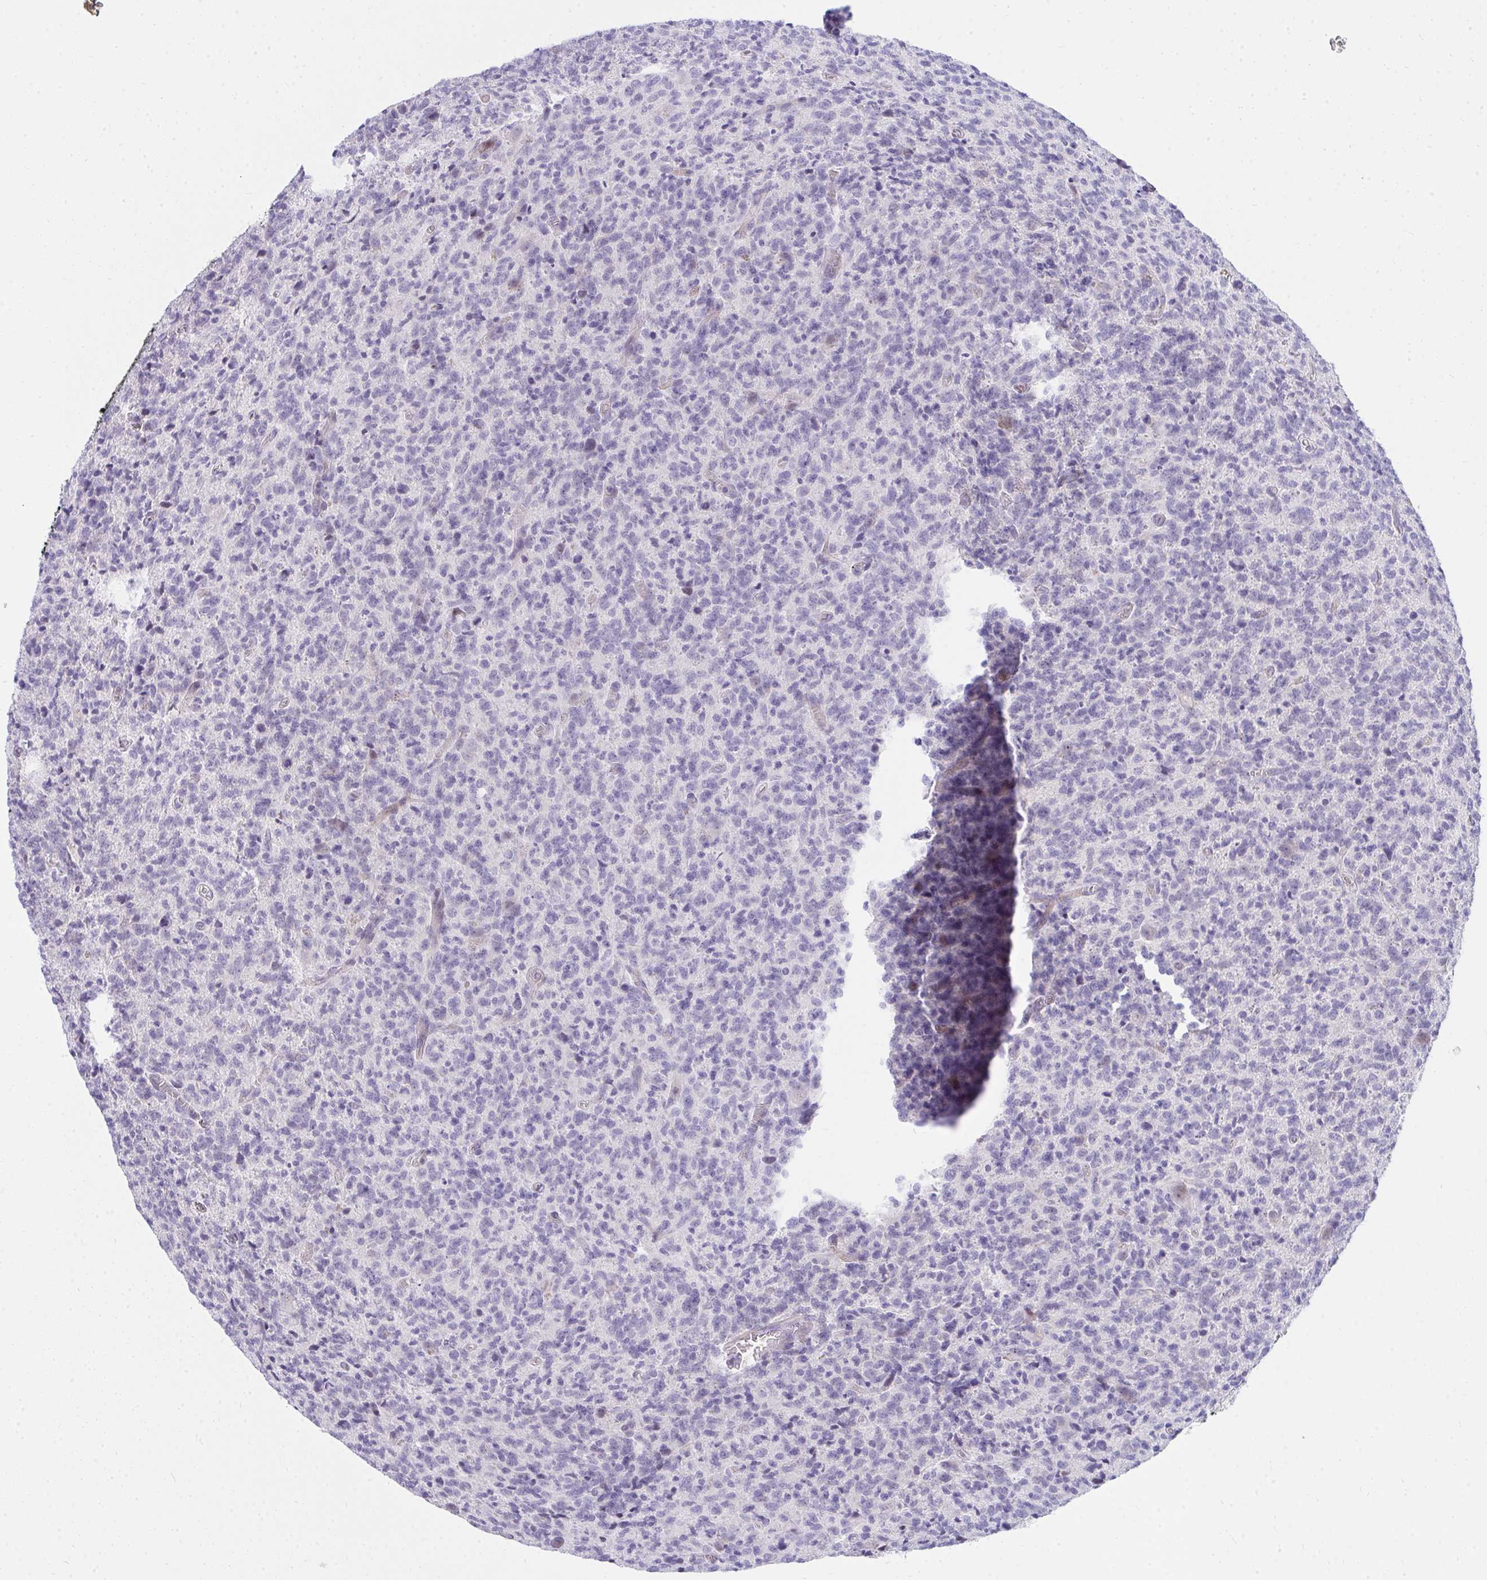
{"staining": {"intensity": "negative", "quantity": "none", "location": "none"}, "tissue": "glioma", "cell_type": "Tumor cells", "image_type": "cancer", "snomed": [{"axis": "morphology", "description": "Glioma, malignant, High grade"}, {"axis": "topography", "description": "Brain"}], "caption": "There is no significant positivity in tumor cells of malignant glioma (high-grade).", "gene": "LRRC36", "patient": {"sex": "male", "age": 76}}